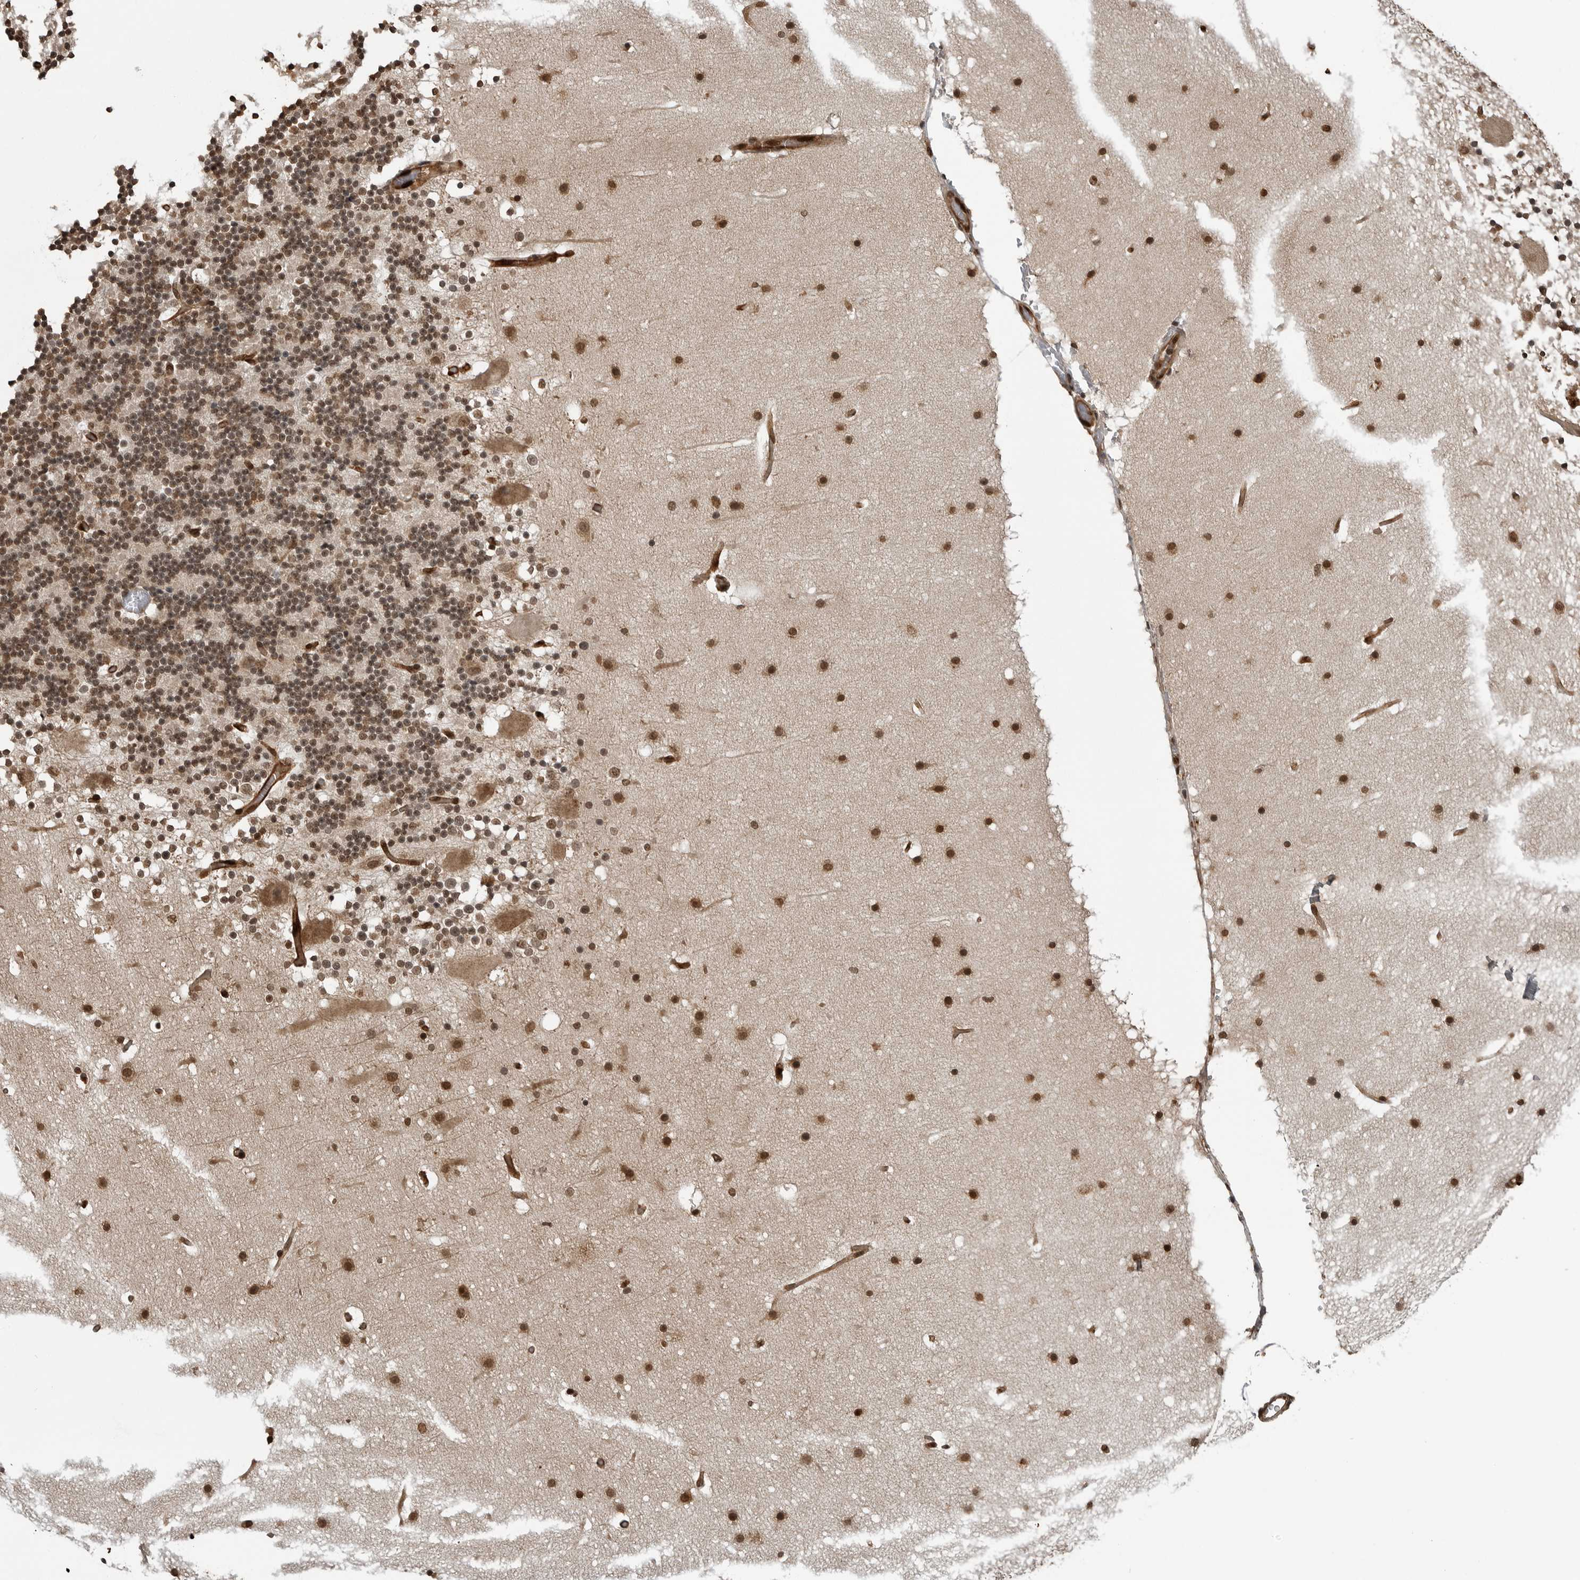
{"staining": {"intensity": "moderate", "quantity": ">75%", "location": "nuclear"}, "tissue": "cerebellum", "cell_type": "Cells in granular layer", "image_type": "normal", "snomed": [{"axis": "morphology", "description": "Normal tissue, NOS"}, {"axis": "topography", "description": "Cerebellum"}], "caption": "Moderate nuclear protein expression is identified in about >75% of cells in granular layer in cerebellum.", "gene": "SMAD2", "patient": {"sex": "male", "age": 57}}